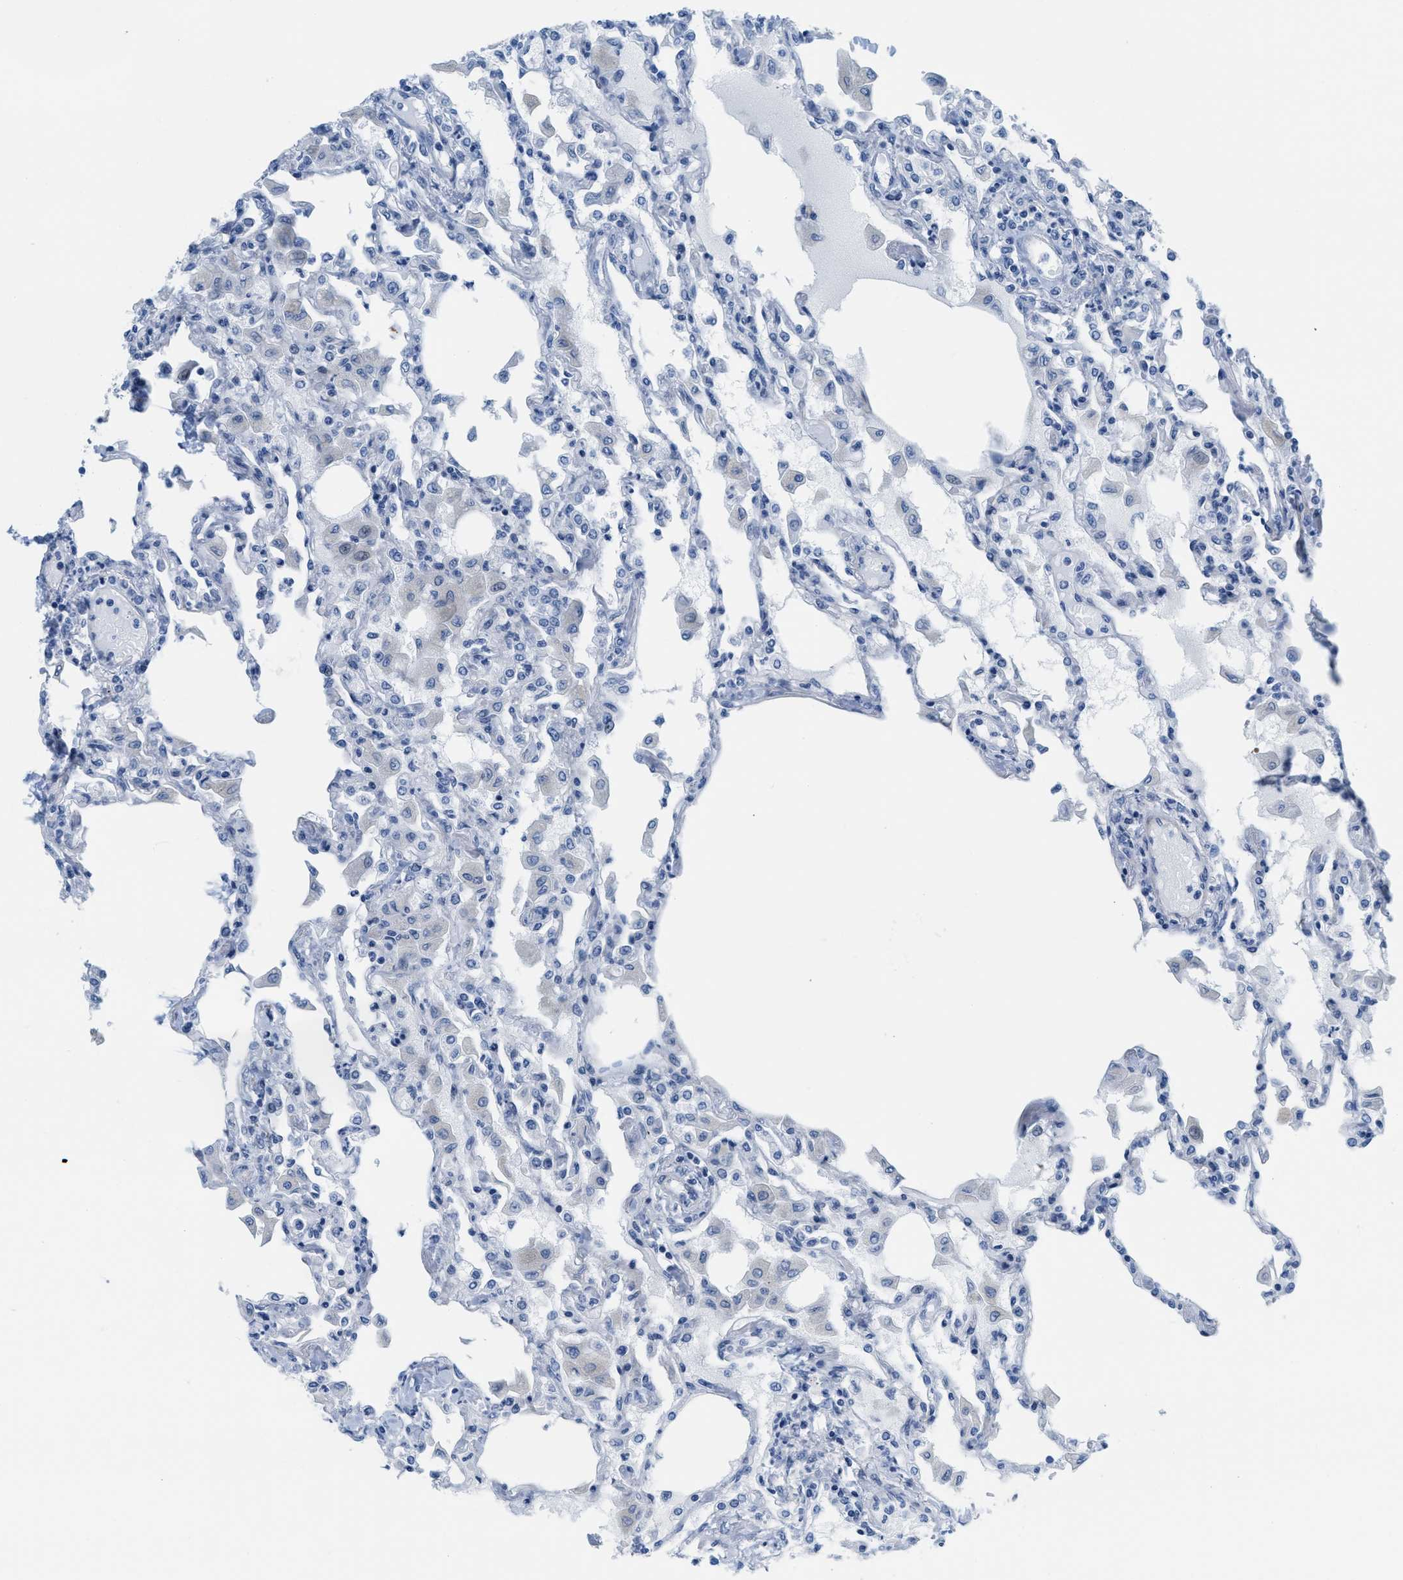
{"staining": {"intensity": "negative", "quantity": "none", "location": "none"}, "tissue": "lung", "cell_type": "Alveolar cells", "image_type": "normal", "snomed": [{"axis": "morphology", "description": "Normal tissue, NOS"}, {"axis": "topography", "description": "Bronchus"}, {"axis": "topography", "description": "Lung"}], "caption": "Immunohistochemistry (IHC) image of benign lung stained for a protein (brown), which shows no positivity in alveolar cells.", "gene": "SLC12A1", "patient": {"sex": "female", "age": 49}}